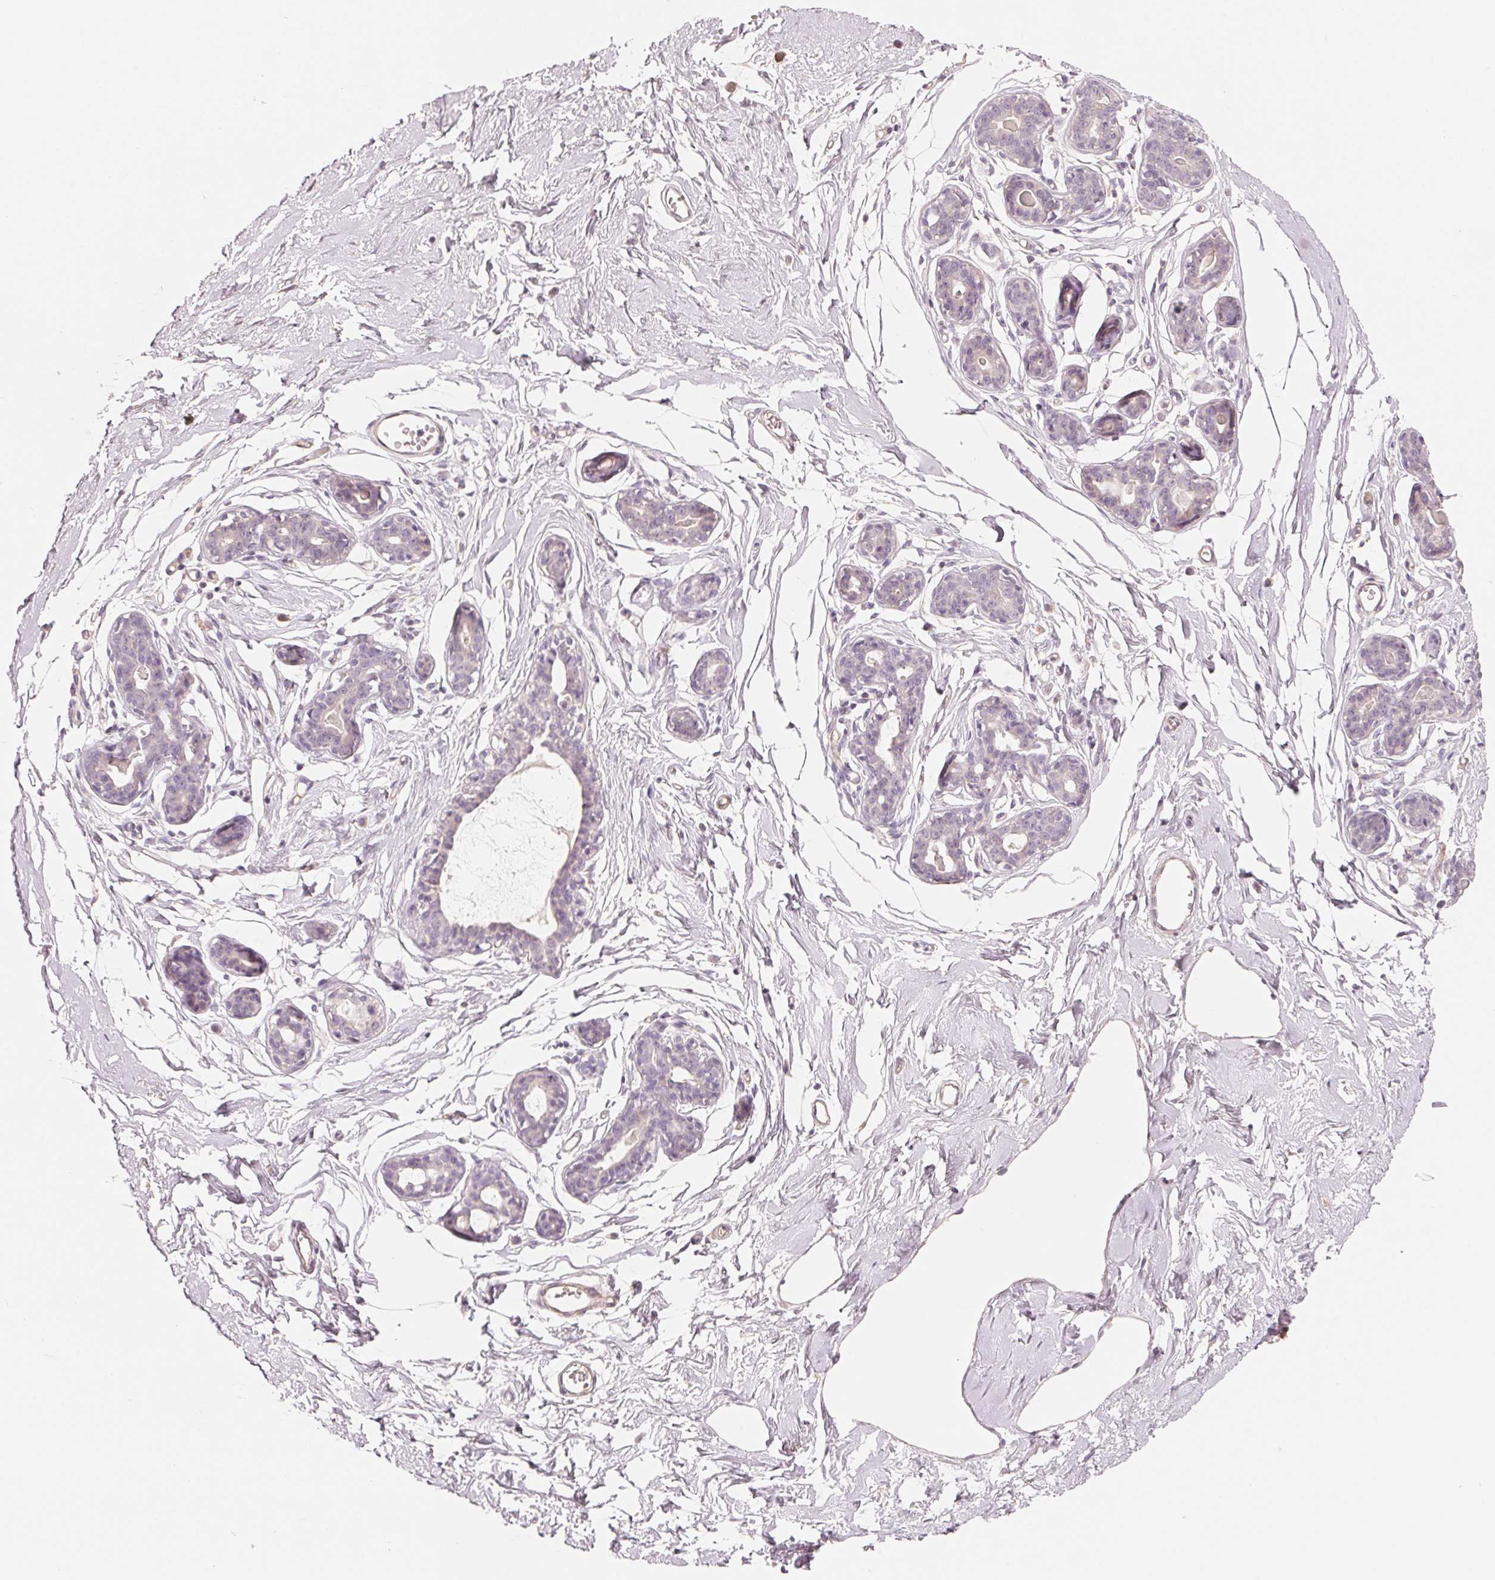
{"staining": {"intensity": "negative", "quantity": "none", "location": "none"}, "tissue": "breast", "cell_type": "Adipocytes", "image_type": "normal", "snomed": [{"axis": "morphology", "description": "Normal tissue, NOS"}, {"axis": "topography", "description": "Breast"}], "caption": "Protein analysis of normal breast exhibits no significant positivity in adipocytes.", "gene": "CFHR2", "patient": {"sex": "female", "age": 45}}